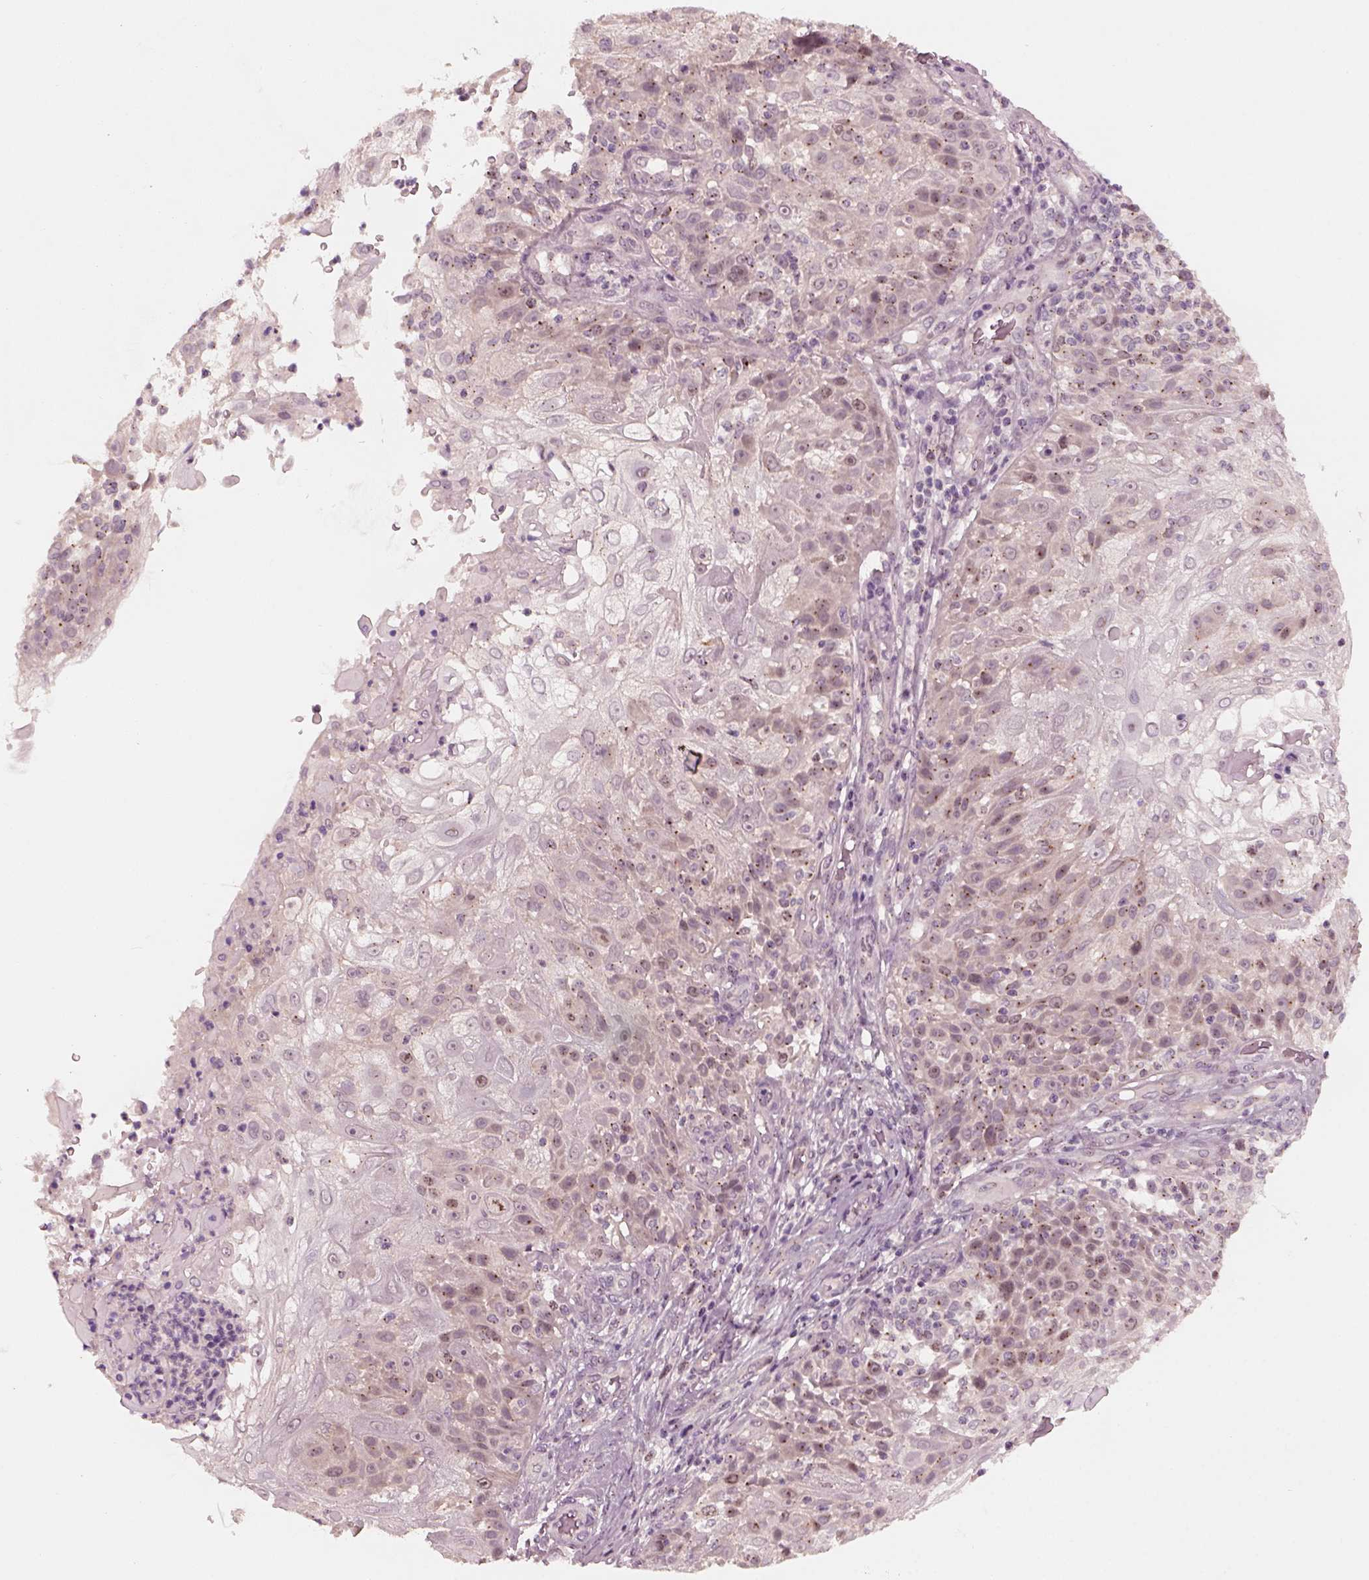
{"staining": {"intensity": "weak", "quantity": "<25%", "location": "cytoplasmic/membranous"}, "tissue": "skin cancer", "cell_type": "Tumor cells", "image_type": "cancer", "snomed": [{"axis": "morphology", "description": "Normal tissue, NOS"}, {"axis": "morphology", "description": "Squamous cell carcinoma, NOS"}, {"axis": "topography", "description": "Skin"}], "caption": "Tumor cells are negative for brown protein staining in skin cancer (squamous cell carcinoma).", "gene": "SAXO1", "patient": {"sex": "female", "age": 83}}